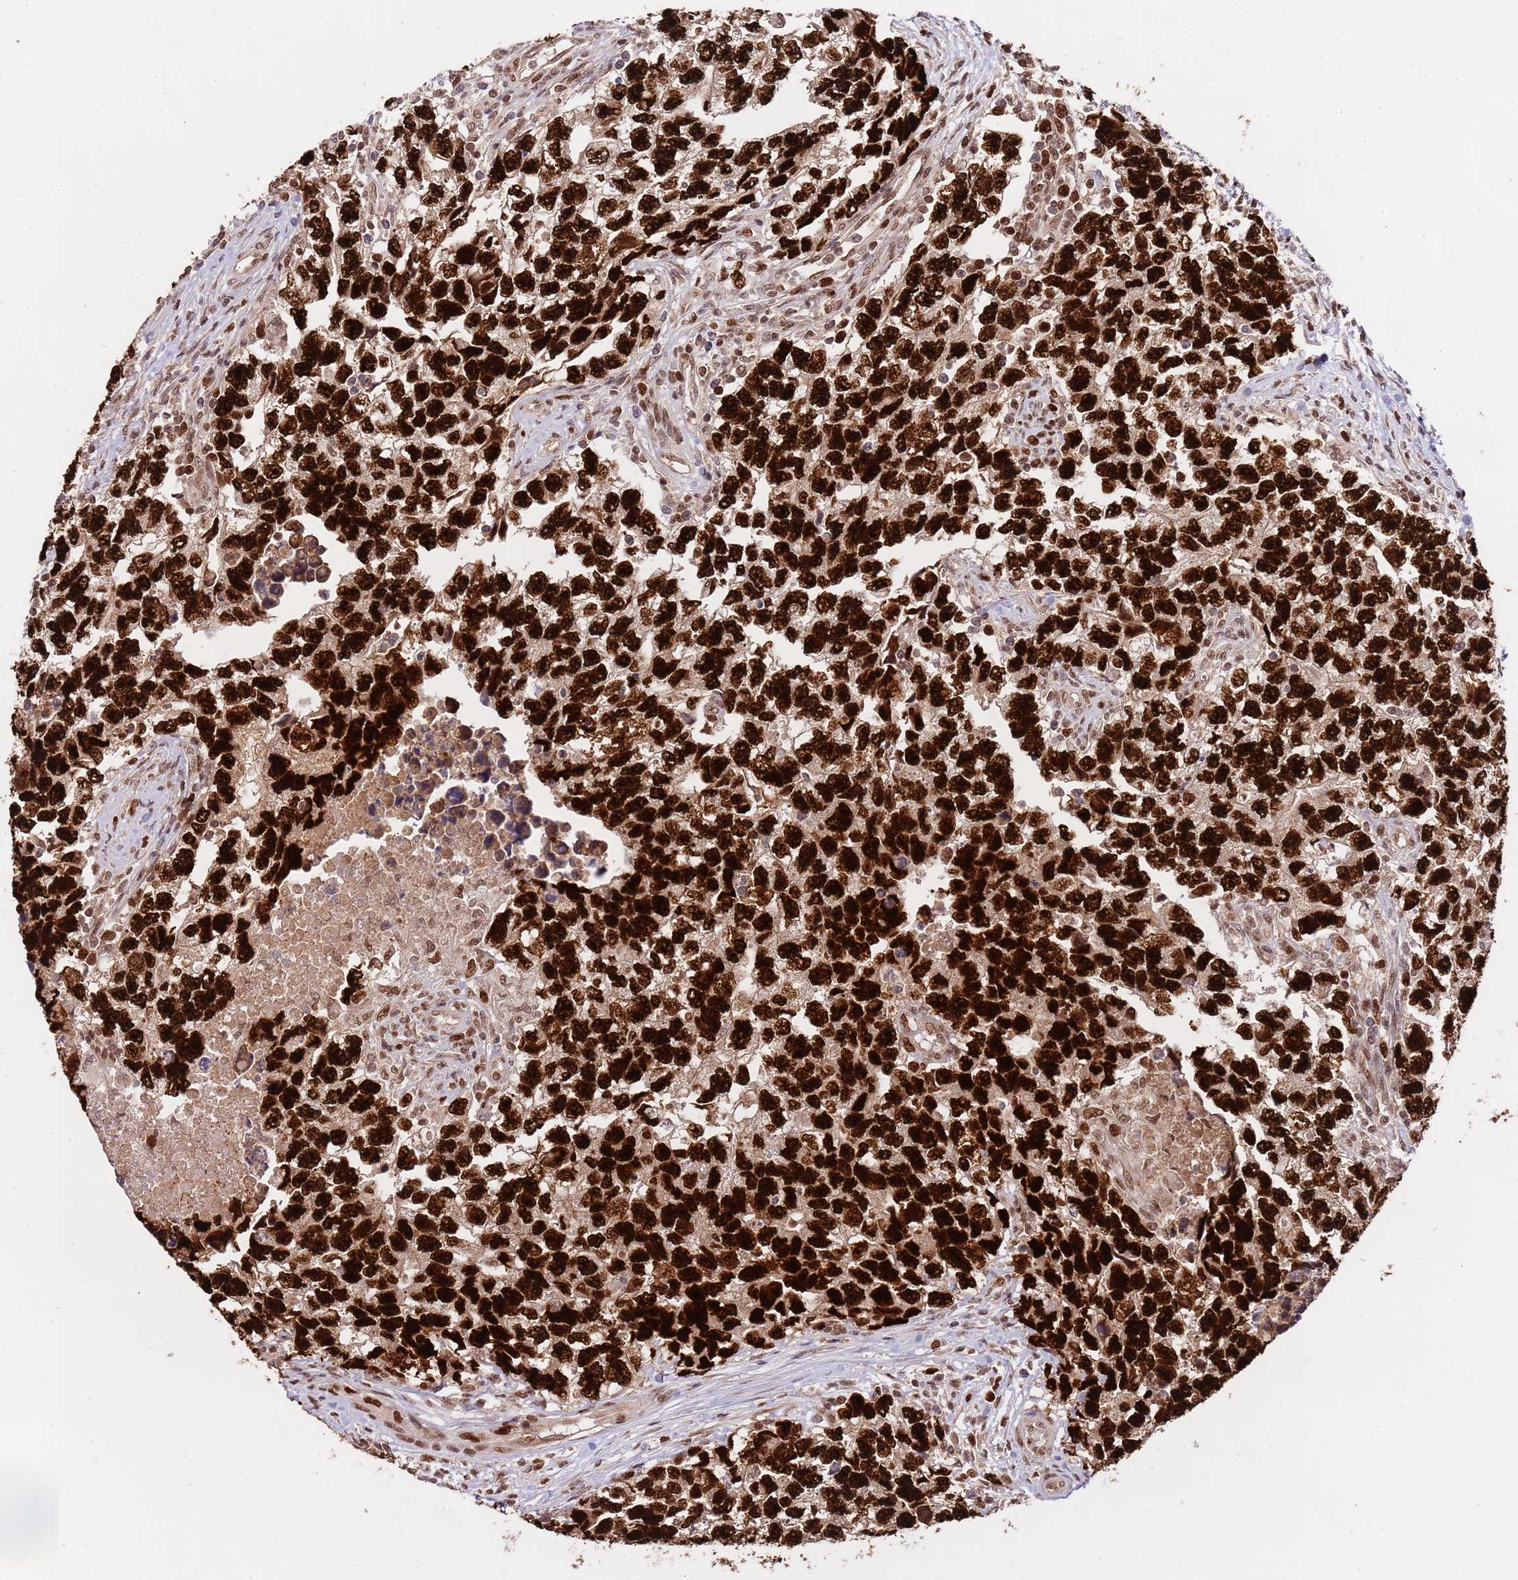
{"staining": {"intensity": "strong", "quantity": ">75%", "location": "nuclear"}, "tissue": "testis cancer", "cell_type": "Tumor cells", "image_type": "cancer", "snomed": [{"axis": "morphology", "description": "Carcinoma, Embryonal, NOS"}, {"axis": "topography", "description": "Testis"}], "caption": "Testis cancer (embryonal carcinoma) stained for a protein shows strong nuclear positivity in tumor cells.", "gene": "RIF1", "patient": {"sex": "male", "age": 22}}